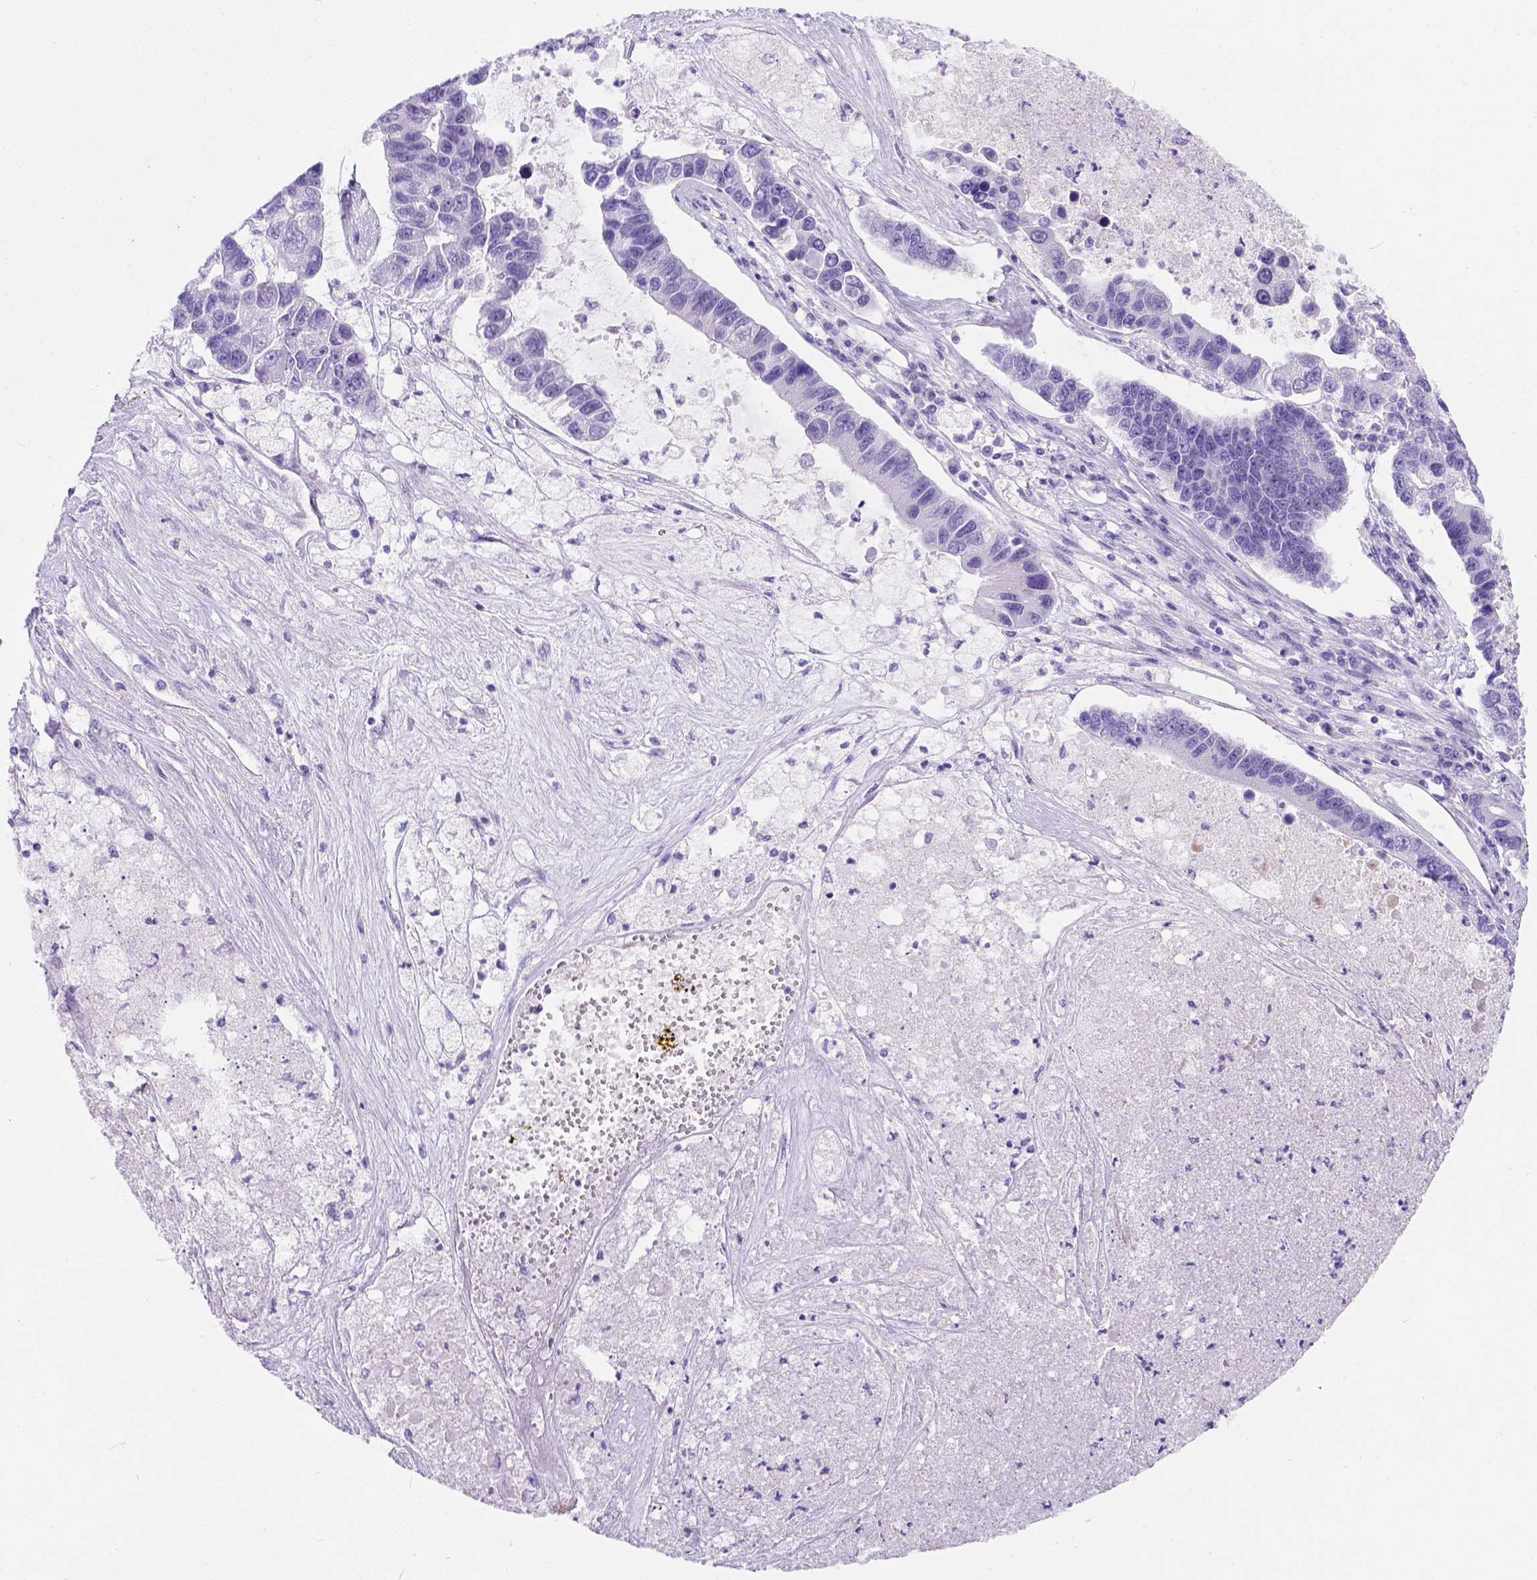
{"staining": {"intensity": "negative", "quantity": "none", "location": "none"}, "tissue": "lung cancer", "cell_type": "Tumor cells", "image_type": "cancer", "snomed": [{"axis": "morphology", "description": "Adenocarcinoma, NOS"}, {"axis": "topography", "description": "Bronchus"}, {"axis": "topography", "description": "Lung"}], "caption": "Protein analysis of lung adenocarcinoma reveals no significant staining in tumor cells. (DAB (3,3'-diaminobenzidine) immunohistochemistry with hematoxylin counter stain).", "gene": "PHF7", "patient": {"sex": "female", "age": 51}}